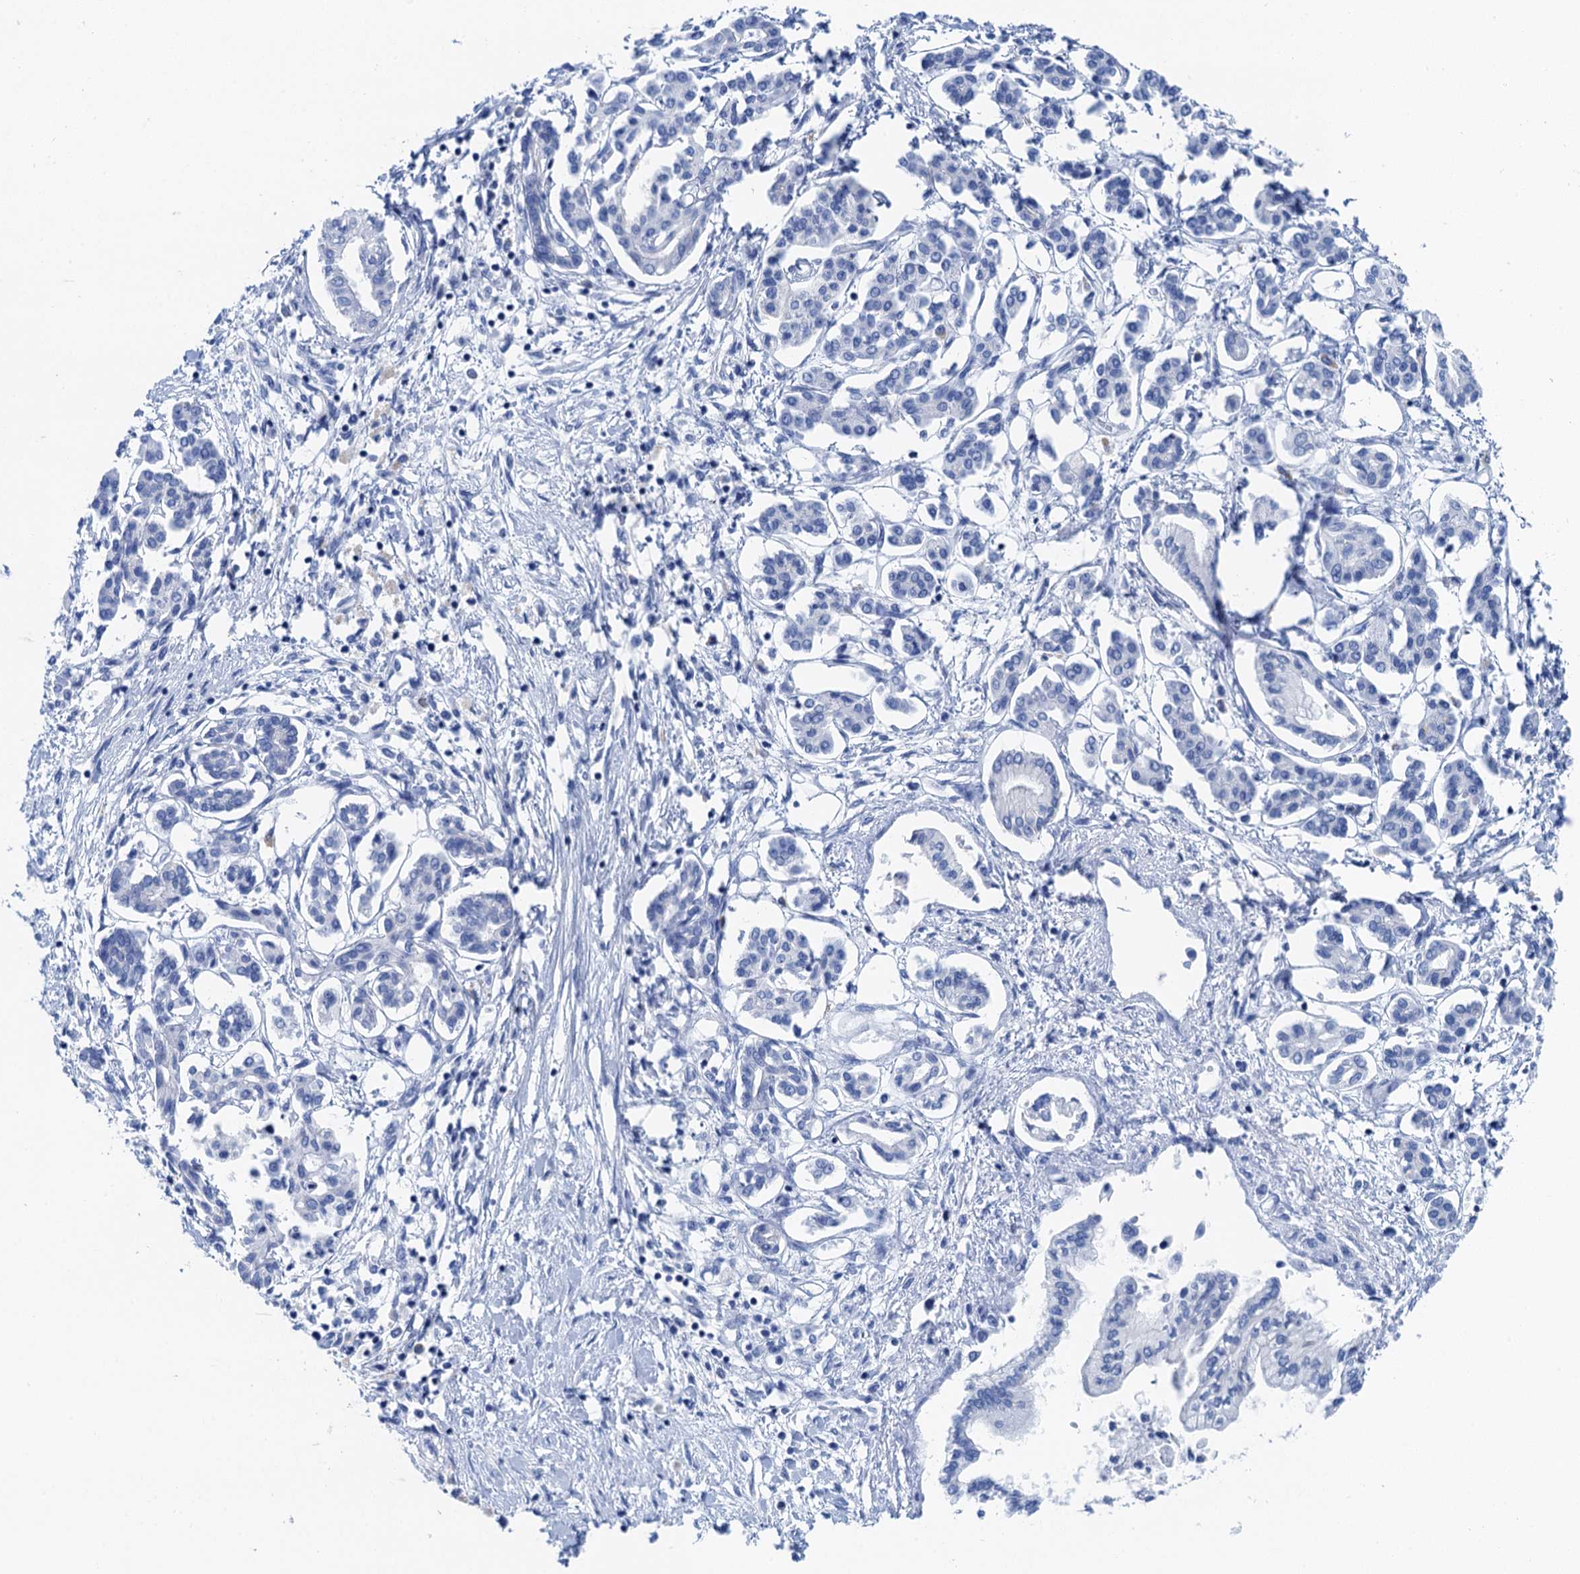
{"staining": {"intensity": "negative", "quantity": "none", "location": "none"}, "tissue": "pancreatic cancer", "cell_type": "Tumor cells", "image_type": "cancer", "snomed": [{"axis": "morphology", "description": "Adenocarcinoma, NOS"}, {"axis": "topography", "description": "Pancreas"}], "caption": "Protein analysis of adenocarcinoma (pancreatic) shows no significant positivity in tumor cells.", "gene": "NLRP10", "patient": {"sex": "female", "age": 50}}